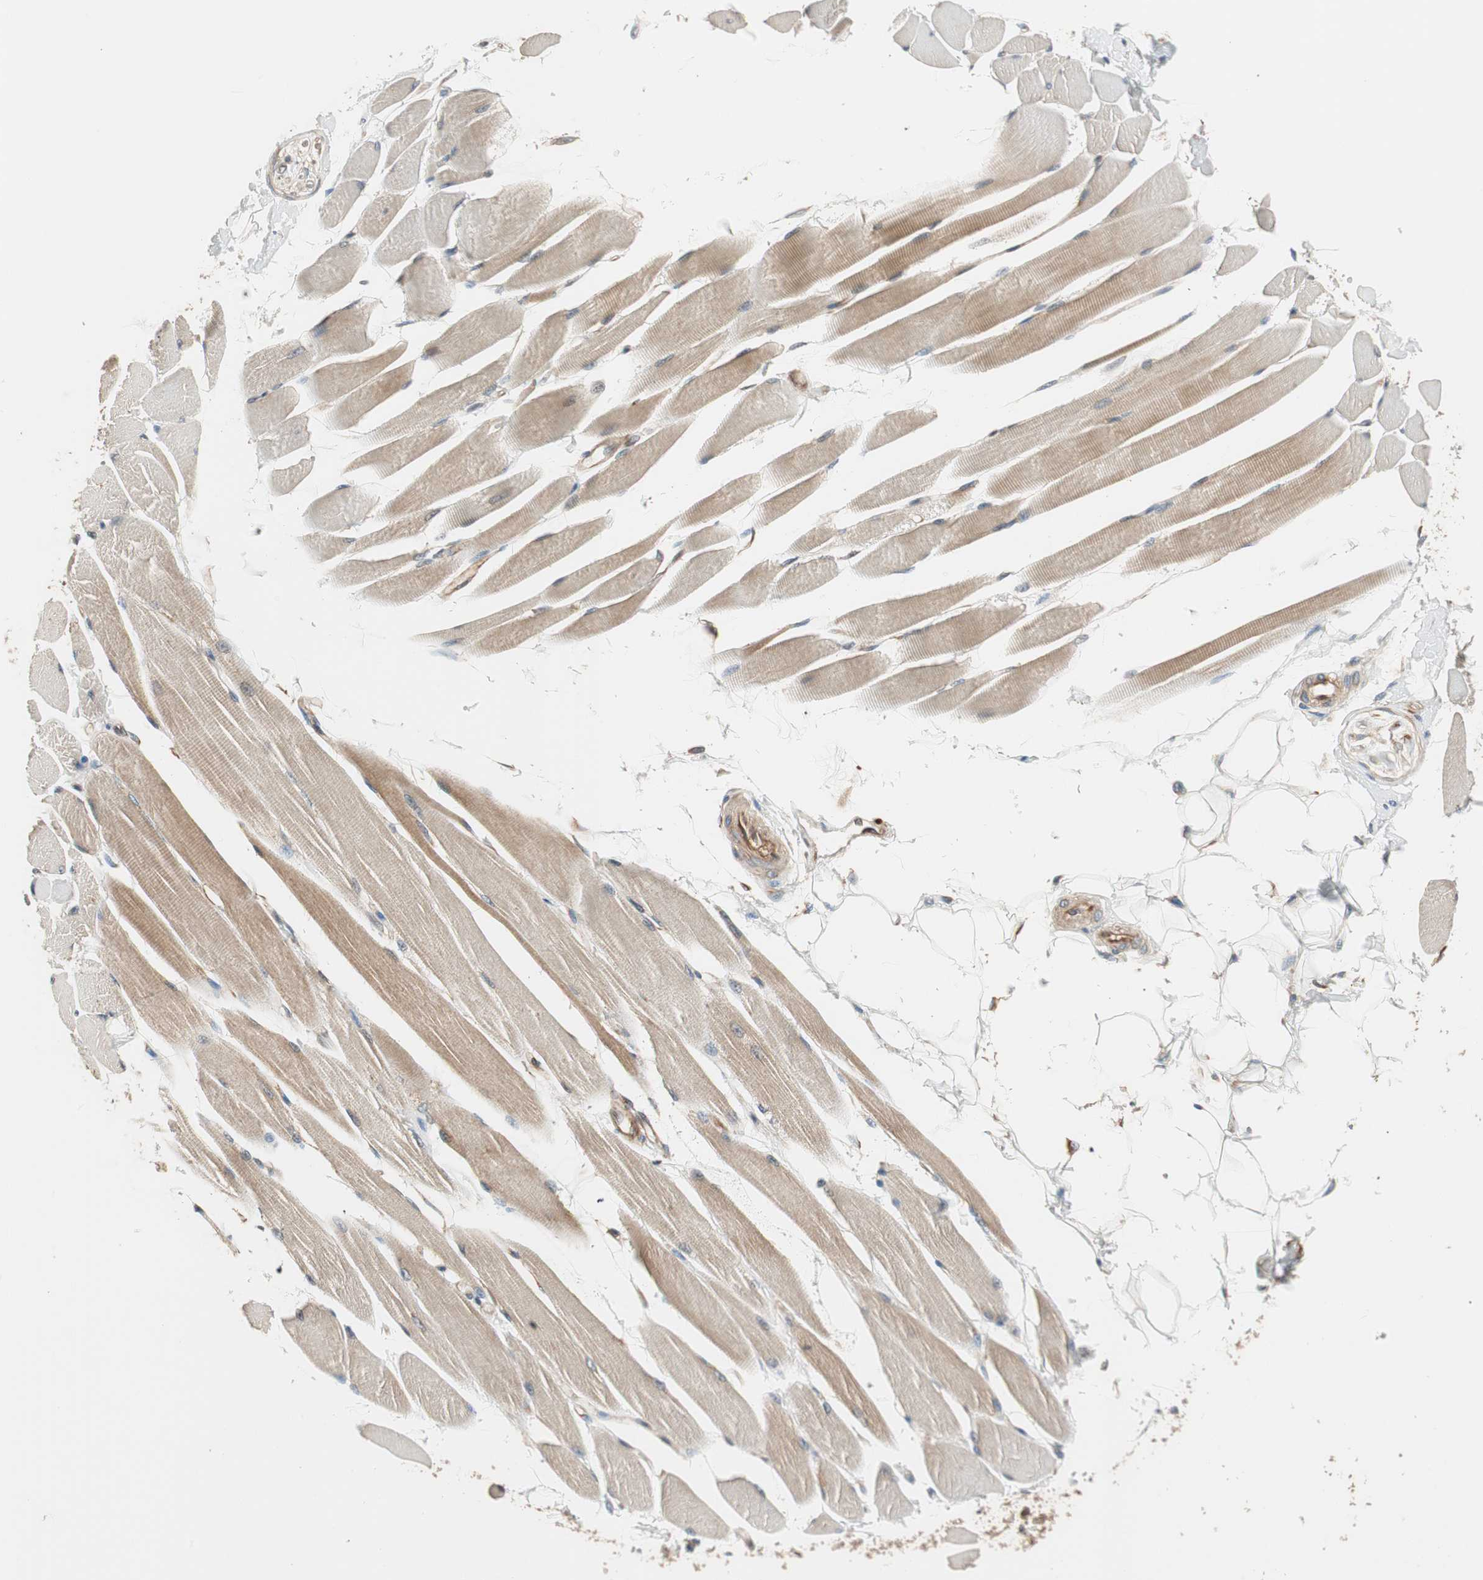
{"staining": {"intensity": "weak", "quantity": ">75%", "location": "cytoplasmic/membranous"}, "tissue": "skeletal muscle", "cell_type": "Myocytes", "image_type": "normal", "snomed": [{"axis": "morphology", "description": "Normal tissue, NOS"}, {"axis": "topography", "description": "Skeletal muscle"}, {"axis": "topography", "description": "Peripheral nerve tissue"}], "caption": "Skeletal muscle stained with IHC reveals weak cytoplasmic/membranous positivity in approximately >75% of myocytes.", "gene": "WASL", "patient": {"sex": "female", "age": 84}}